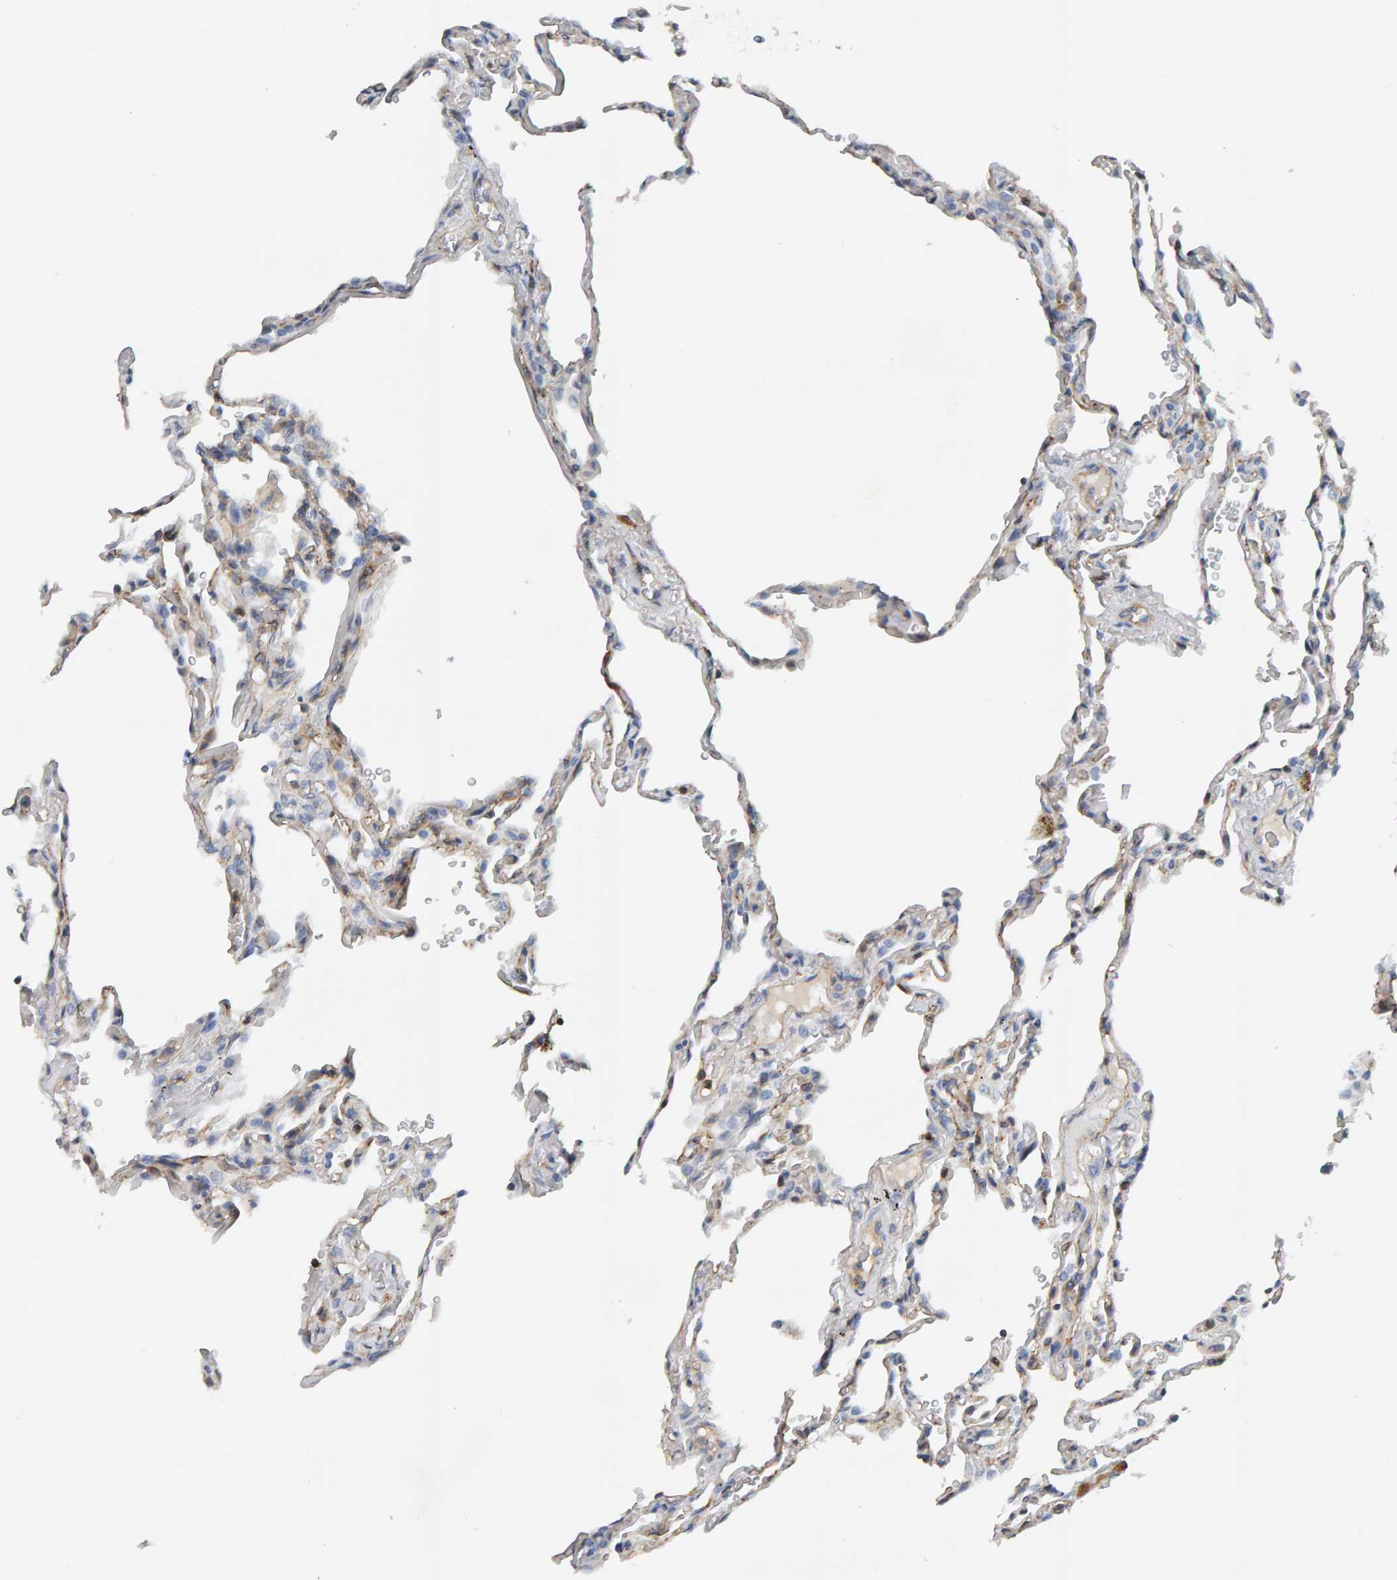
{"staining": {"intensity": "negative", "quantity": "none", "location": "none"}, "tissue": "lung", "cell_type": "Alveolar cells", "image_type": "normal", "snomed": [{"axis": "morphology", "description": "Normal tissue, NOS"}, {"axis": "topography", "description": "Lung"}], "caption": "Lung was stained to show a protein in brown. There is no significant positivity in alveolar cells. (DAB immunohistochemistry (IHC) with hematoxylin counter stain).", "gene": "FYN", "patient": {"sex": "male", "age": 59}}